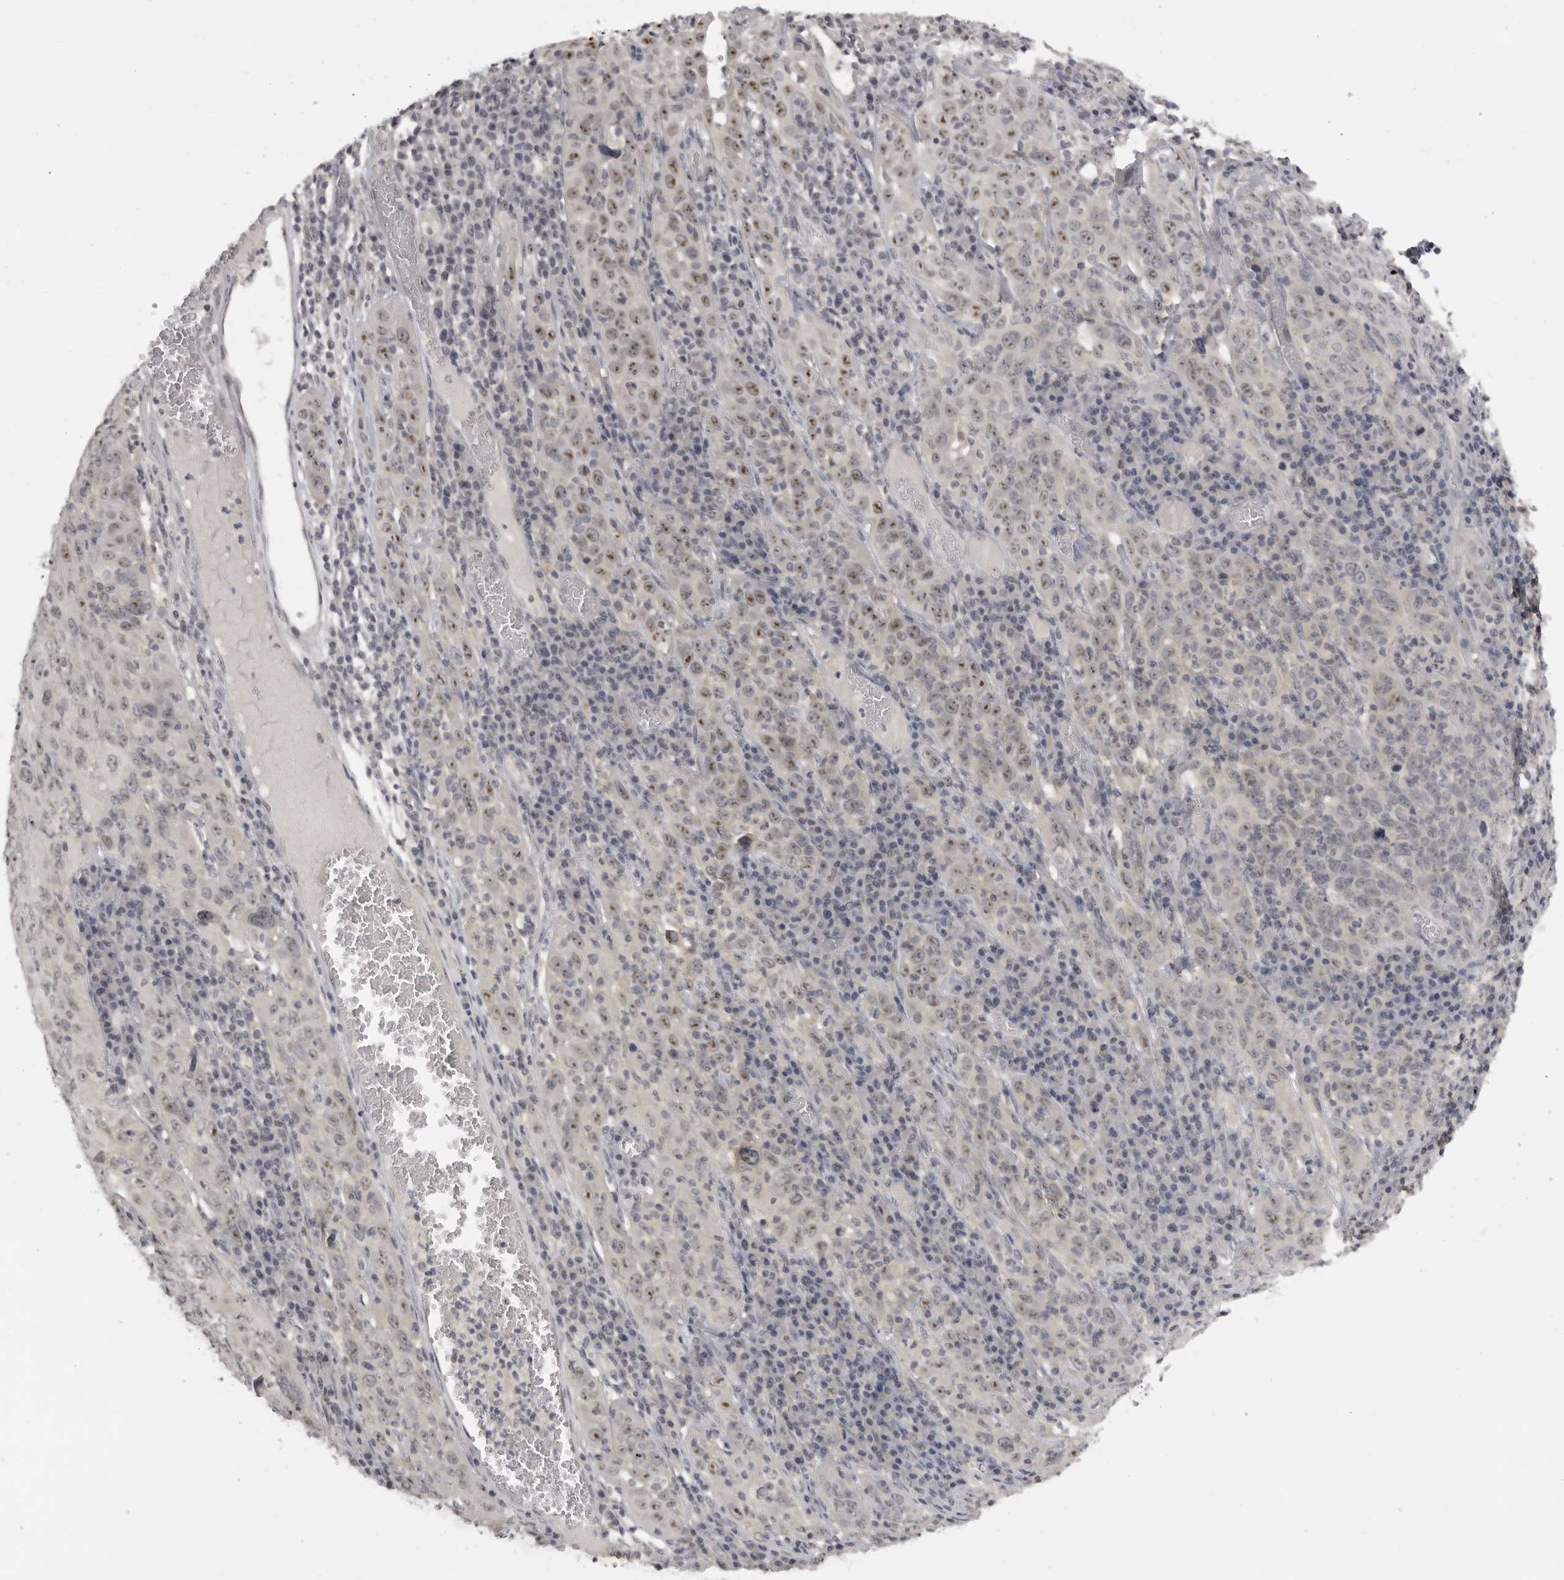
{"staining": {"intensity": "moderate", "quantity": "25%-75%", "location": "nuclear"}, "tissue": "cervical cancer", "cell_type": "Tumor cells", "image_type": "cancer", "snomed": [{"axis": "morphology", "description": "Squamous cell carcinoma, NOS"}, {"axis": "topography", "description": "Cervix"}], "caption": "Protein analysis of squamous cell carcinoma (cervical) tissue reveals moderate nuclear expression in approximately 25%-75% of tumor cells.", "gene": "MRTO4", "patient": {"sex": "female", "age": 46}}